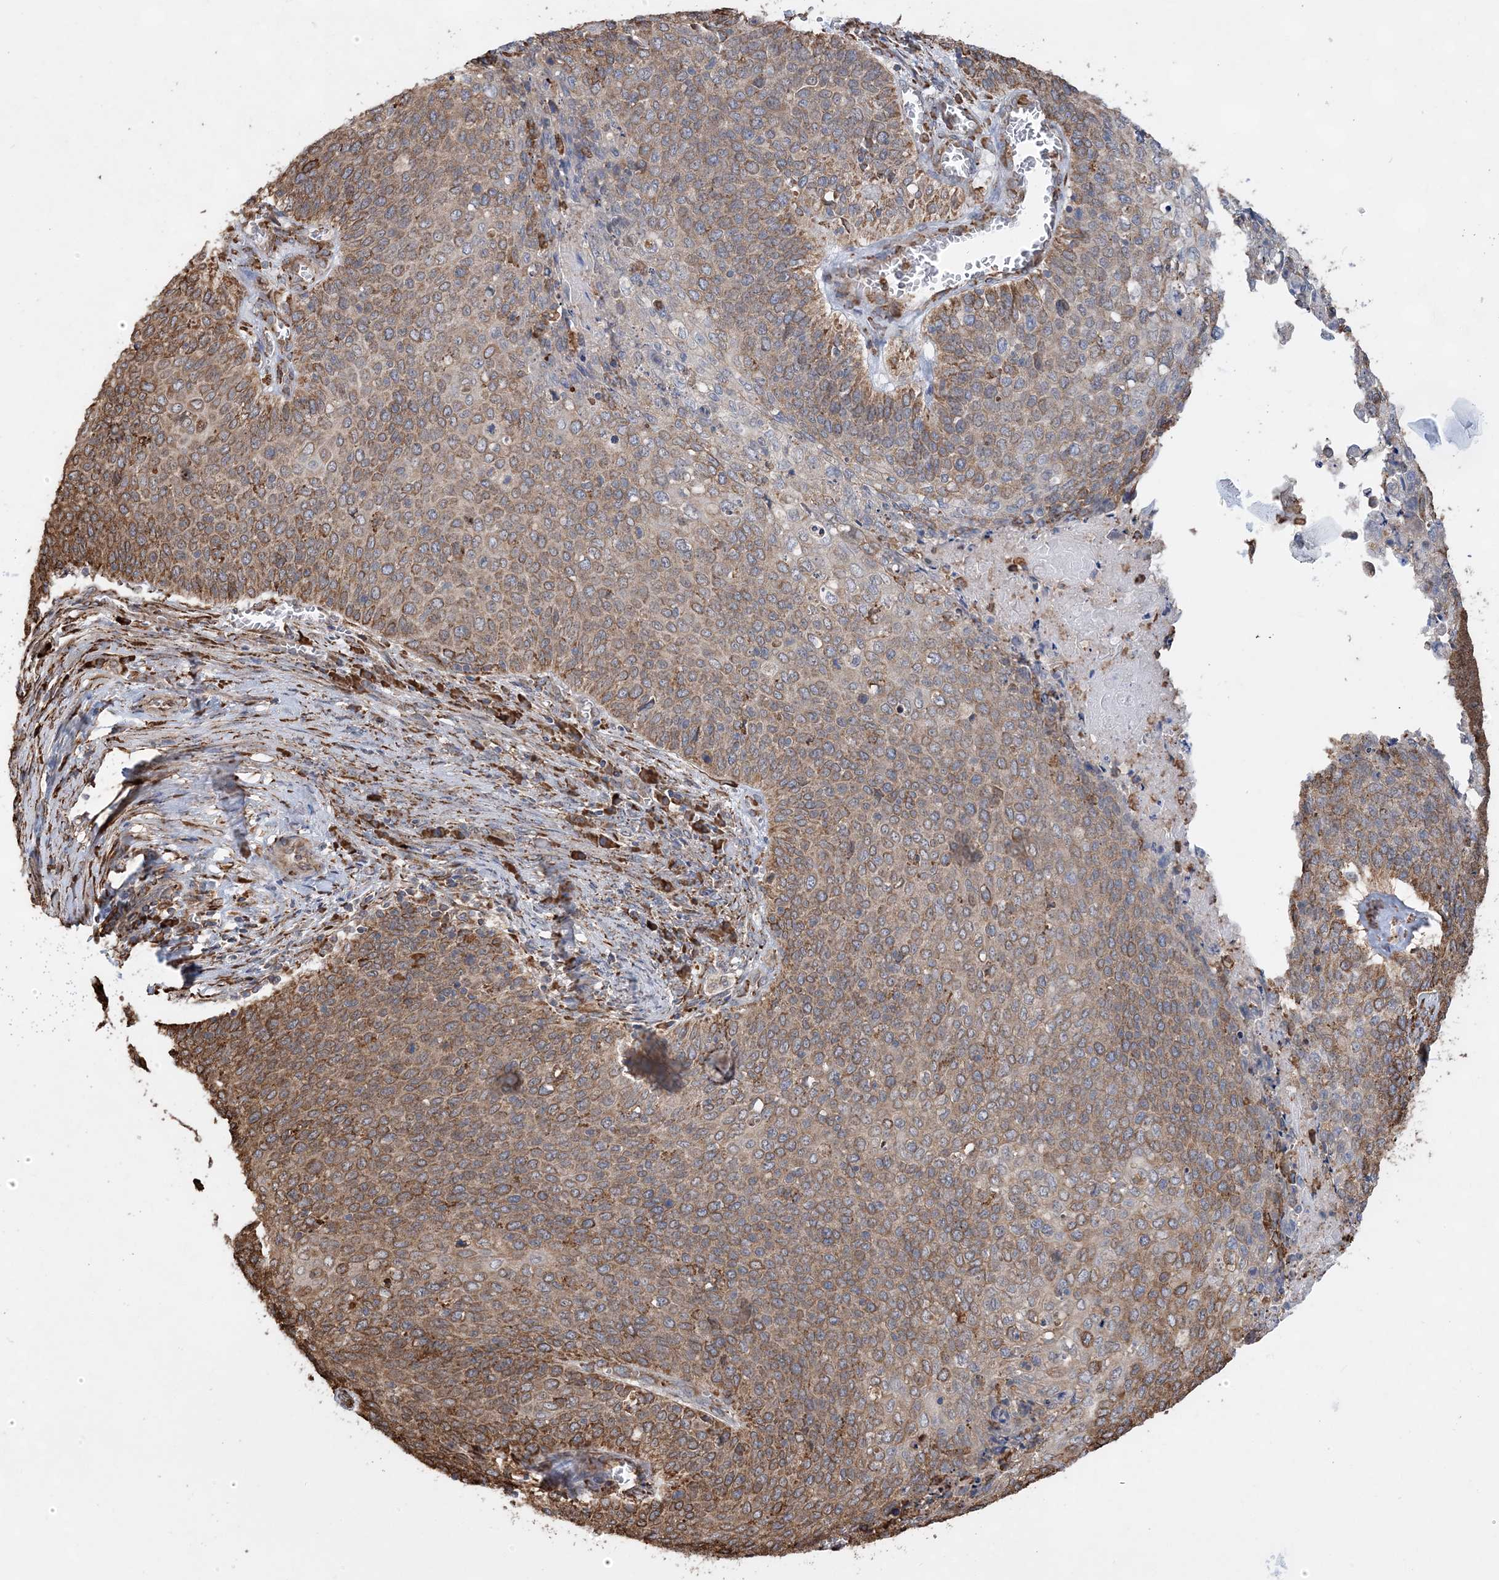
{"staining": {"intensity": "moderate", "quantity": ">75%", "location": "cytoplasmic/membranous"}, "tissue": "cervical cancer", "cell_type": "Tumor cells", "image_type": "cancer", "snomed": [{"axis": "morphology", "description": "Squamous cell carcinoma, NOS"}, {"axis": "topography", "description": "Cervix"}], "caption": "Immunohistochemistry (IHC) (DAB (3,3'-diaminobenzidine)) staining of cervical cancer (squamous cell carcinoma) demonstrates moderate cytoplasmic/membranous protein expression in about >75% of tumor cells. (DAB IHC with brightfield microscopy, high magnification).", "gene": "WDR12", "patient": {"sex": "female", "age": 39}}